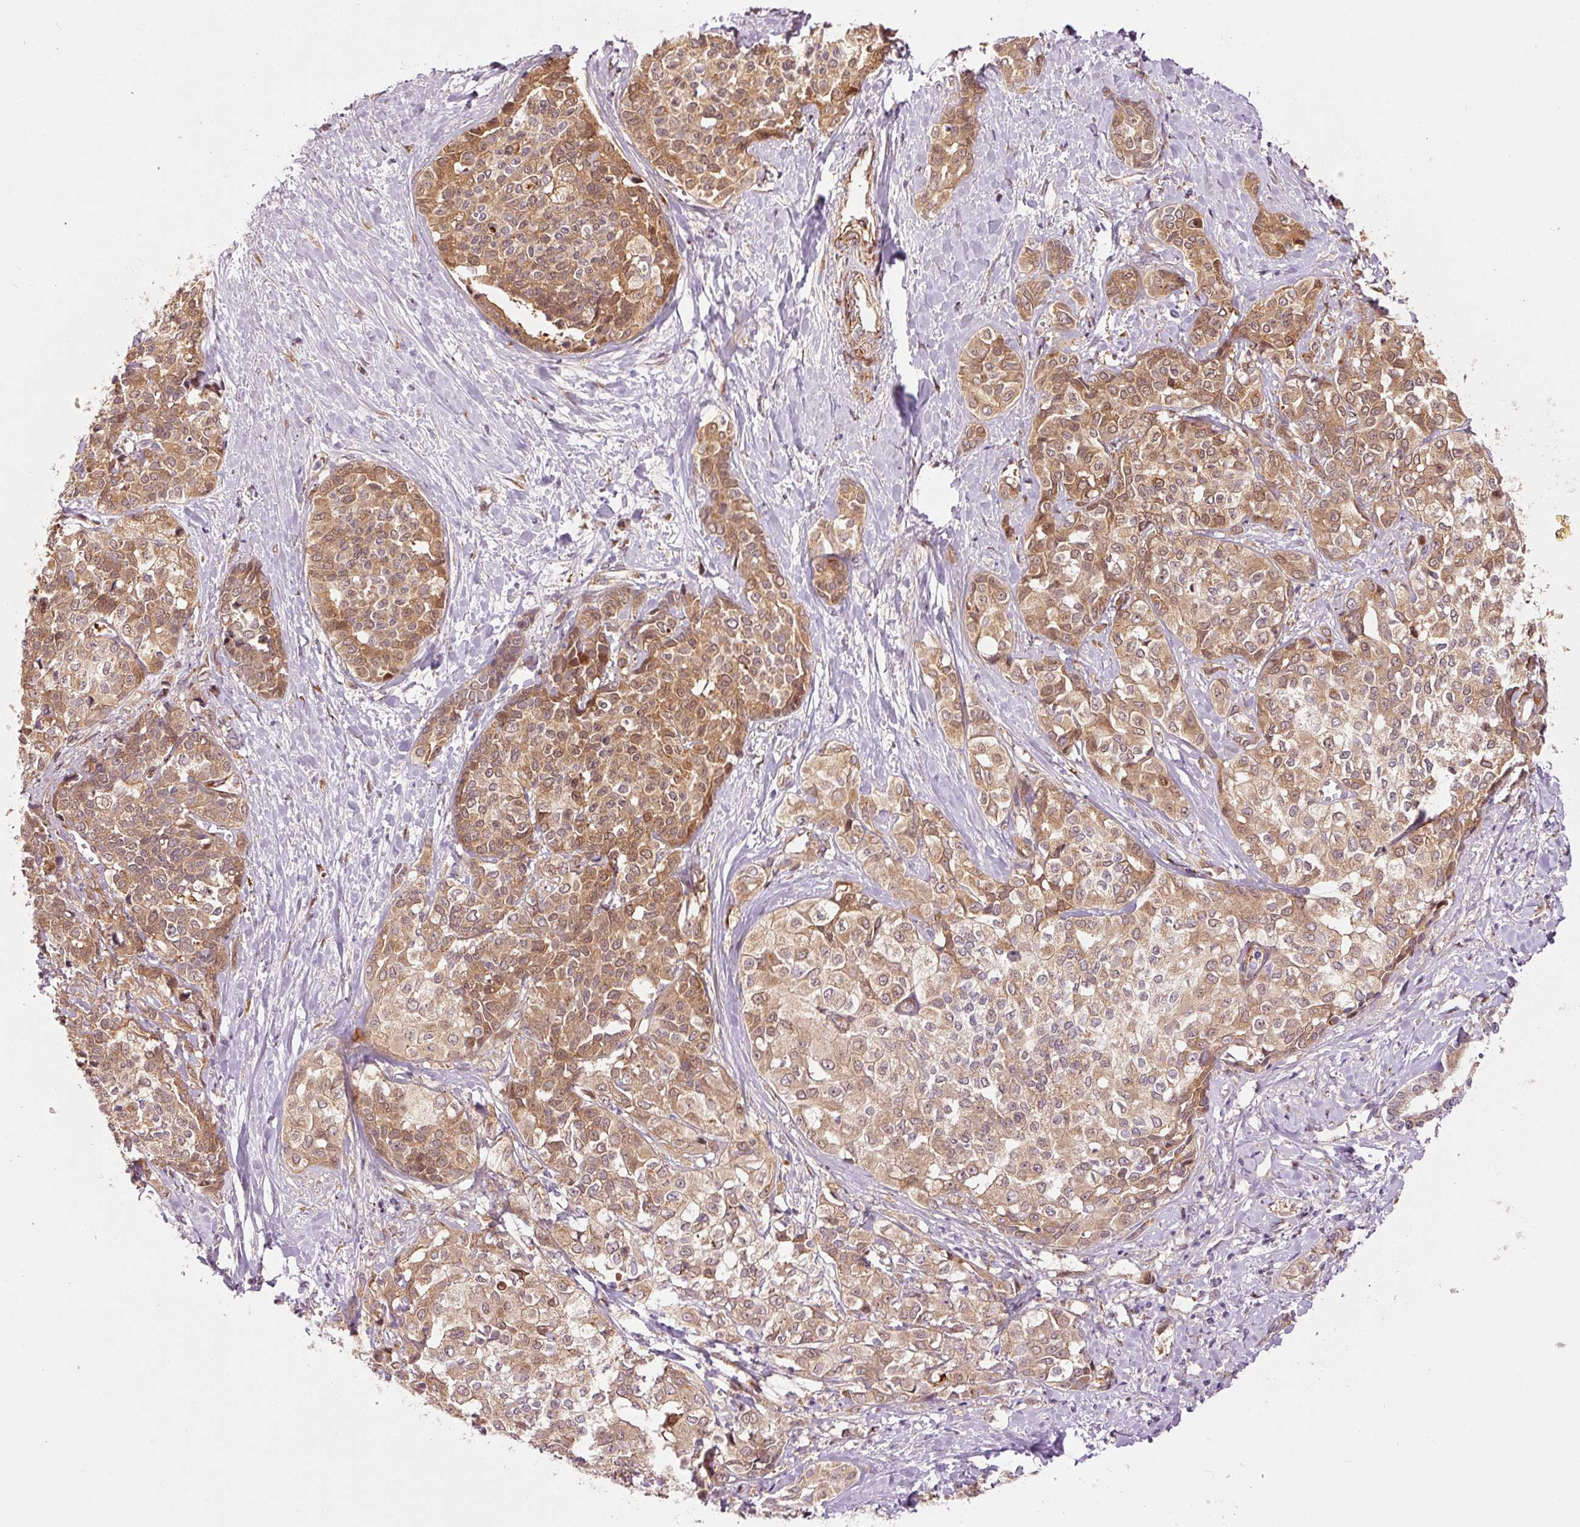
{"staining": {"intensity": "moderate", "quantity": ">75%", "location": "cytoplasmic/membranous,nuclear"}, "tissue": "liver cancer", "cell_type": "Tumor cells", "image_type": "cancer", "snomed": [{"axis": "morphology", "description": "Cholangiocarcinoma"}, {"axis": "topography", "description": "Liver"}], "caption": "Liver cancer stained with DAB (3,3'-diaminobenzidine) immunohistochemistry displays medium levels of moderate cytoplasmic/membranous and nuclear staining in about >75% of tumor cells.", "gene": "PPP1R14B", "patient": {"sex": "female", "age": 77}}